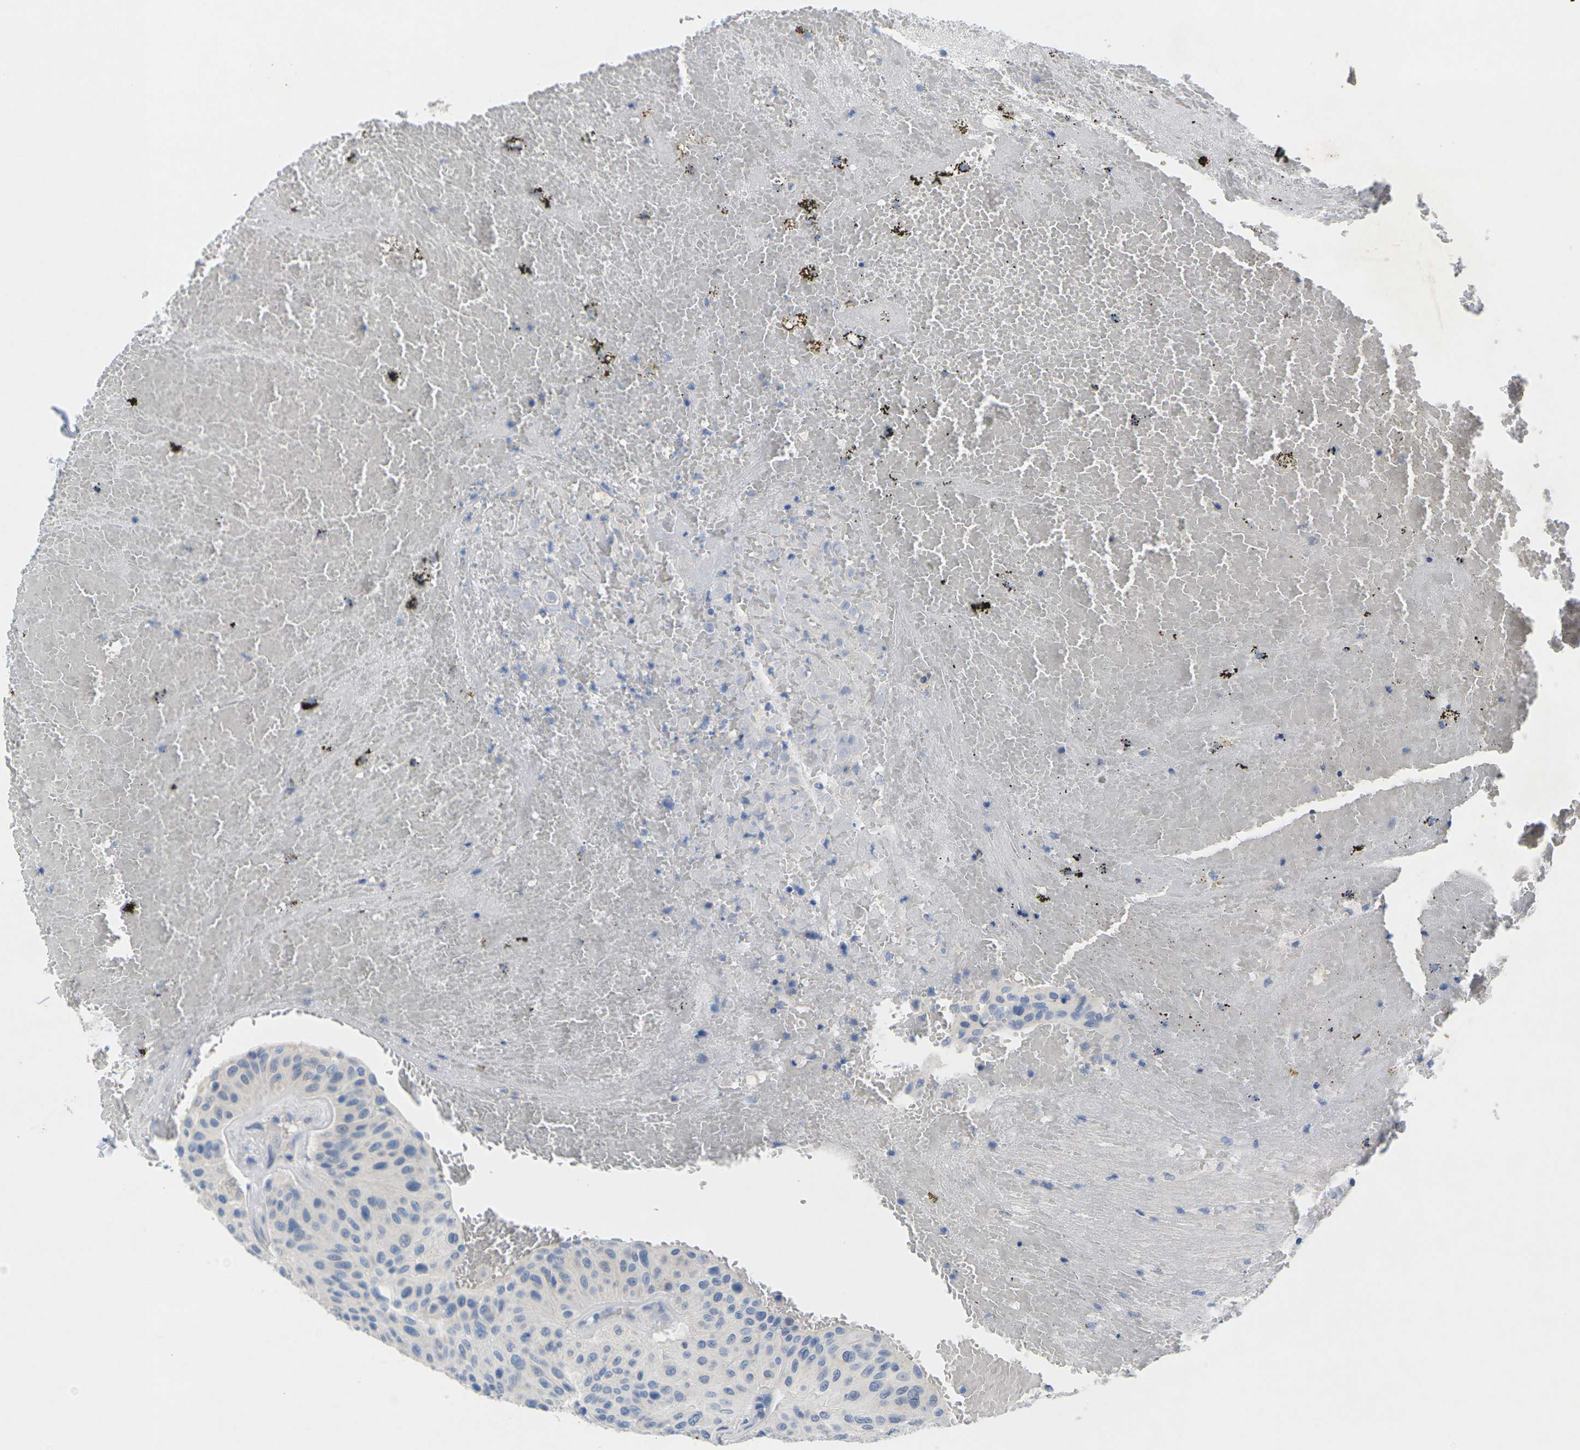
{"staining": {"intensity": "negative", "quantity": "none", "location": "none"}, "tissue": "urothelial cancer", "cell_type": "Tumor cells", "image_type": "cancer", "snomed": [{"axis": "morphology", "description": "Urothelial carcinoma, High grade"}, {"axis": "topography", "description": "Urinary bladder"}], "caption": "IHC histopathology image of neoplastic tissue: human urothelial carcinoma (high-grade) stained with DAB (3,3'-diaminobenzidine) demonstrates no significant protein staining in tumor cells.", "gene": "TNNI3", "patient": {"sex": "male", "age": 66}}